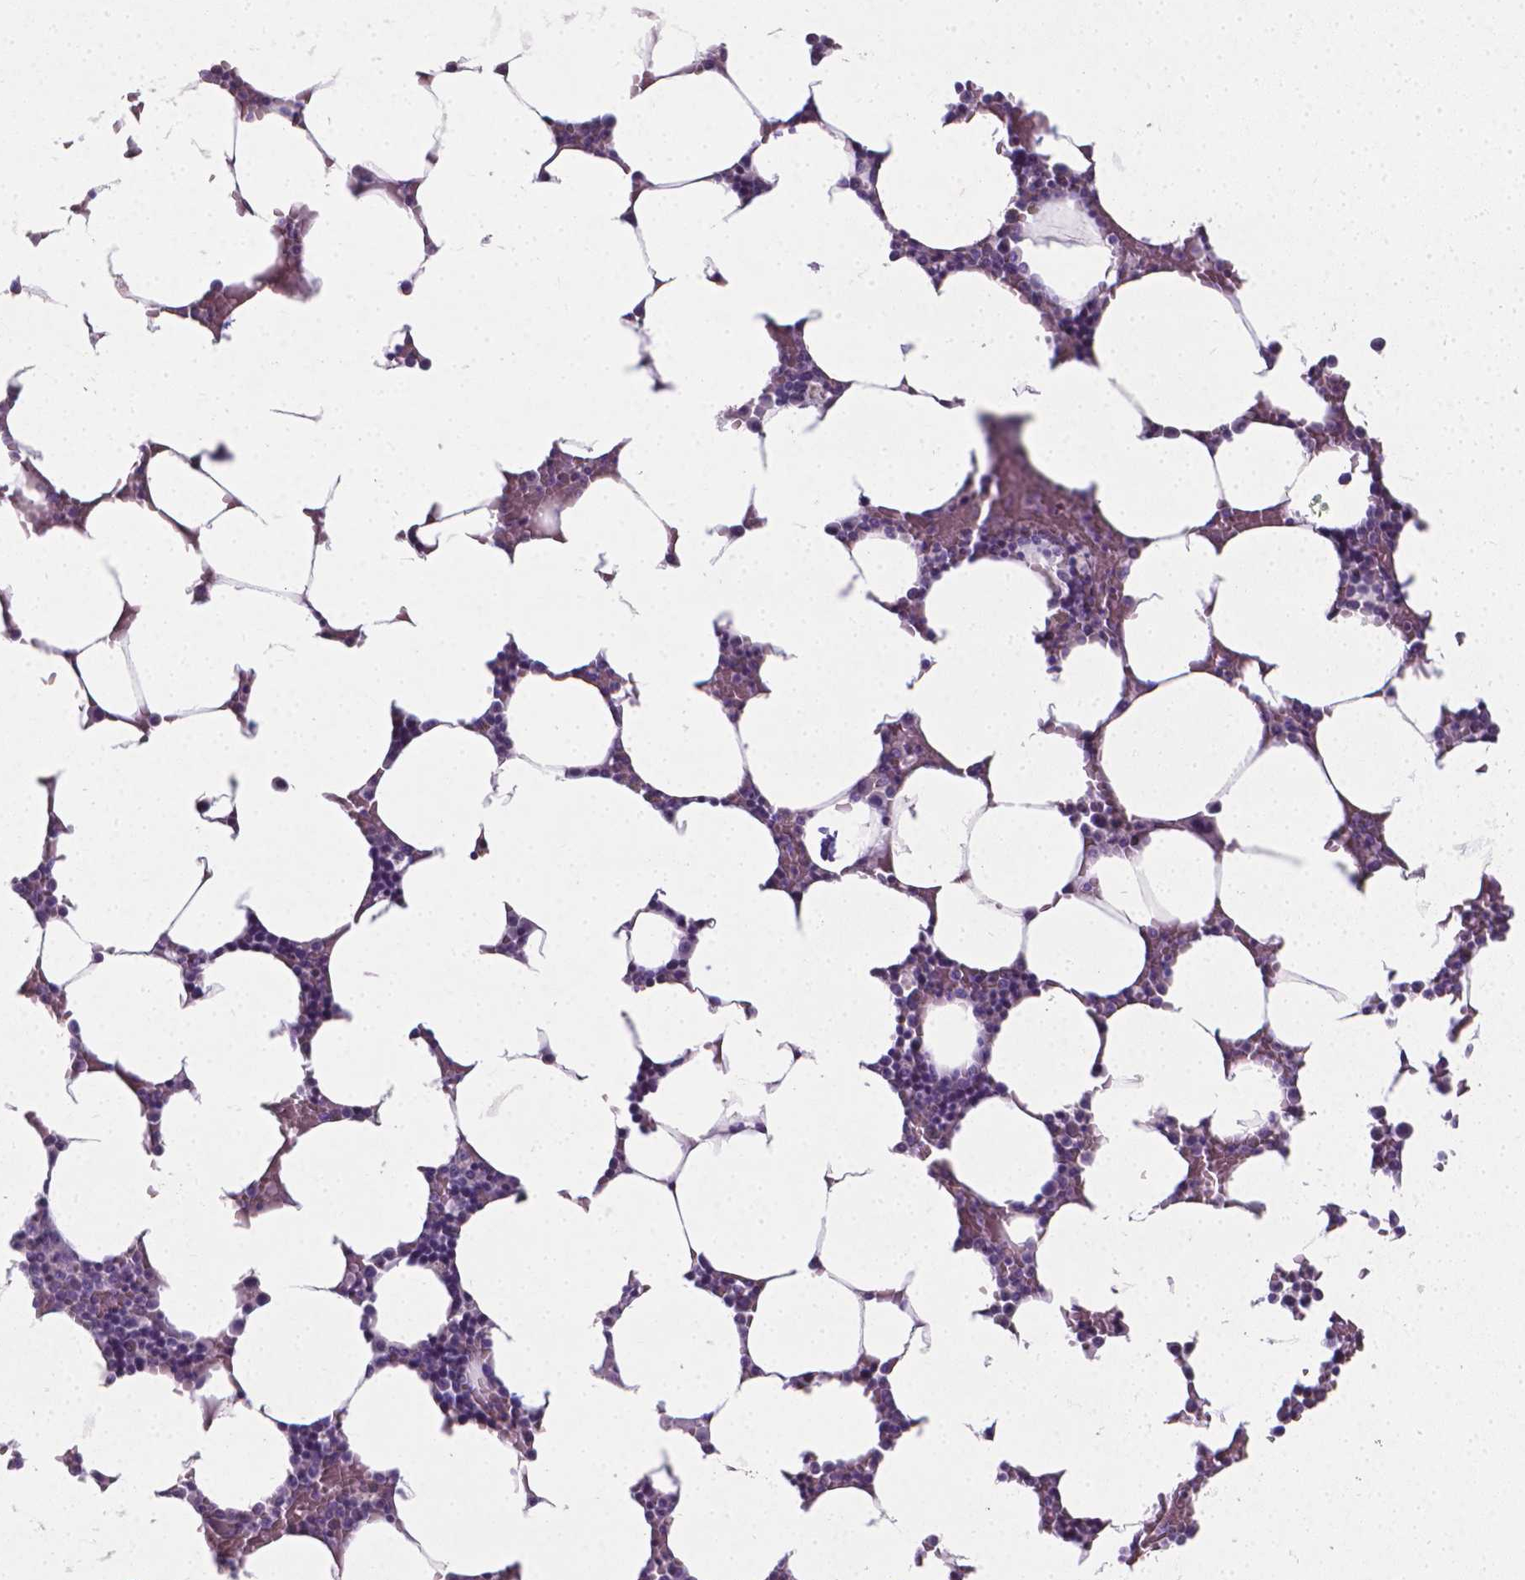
{"staining": {"intensity": "negative", "quantity": "none", "location": "none"}, "tissue": "bone marrow", "cell_type": "Hematopoietic cells", "image_type": "normal", "snomed": [{"axis": "morphology", "description": "Normal tissue, NOS"}, {"axis": "topography", "description": "Bone marrow"}], "caption": "Immunohistochemistry (IHC) histopathology image of benign bone marrow: bone marrow stained with DAB displays no significant protein staining in hematopoietic cells.", "gene": "XPNPEP2", "patient": {"sex": "female", "age": 52}}